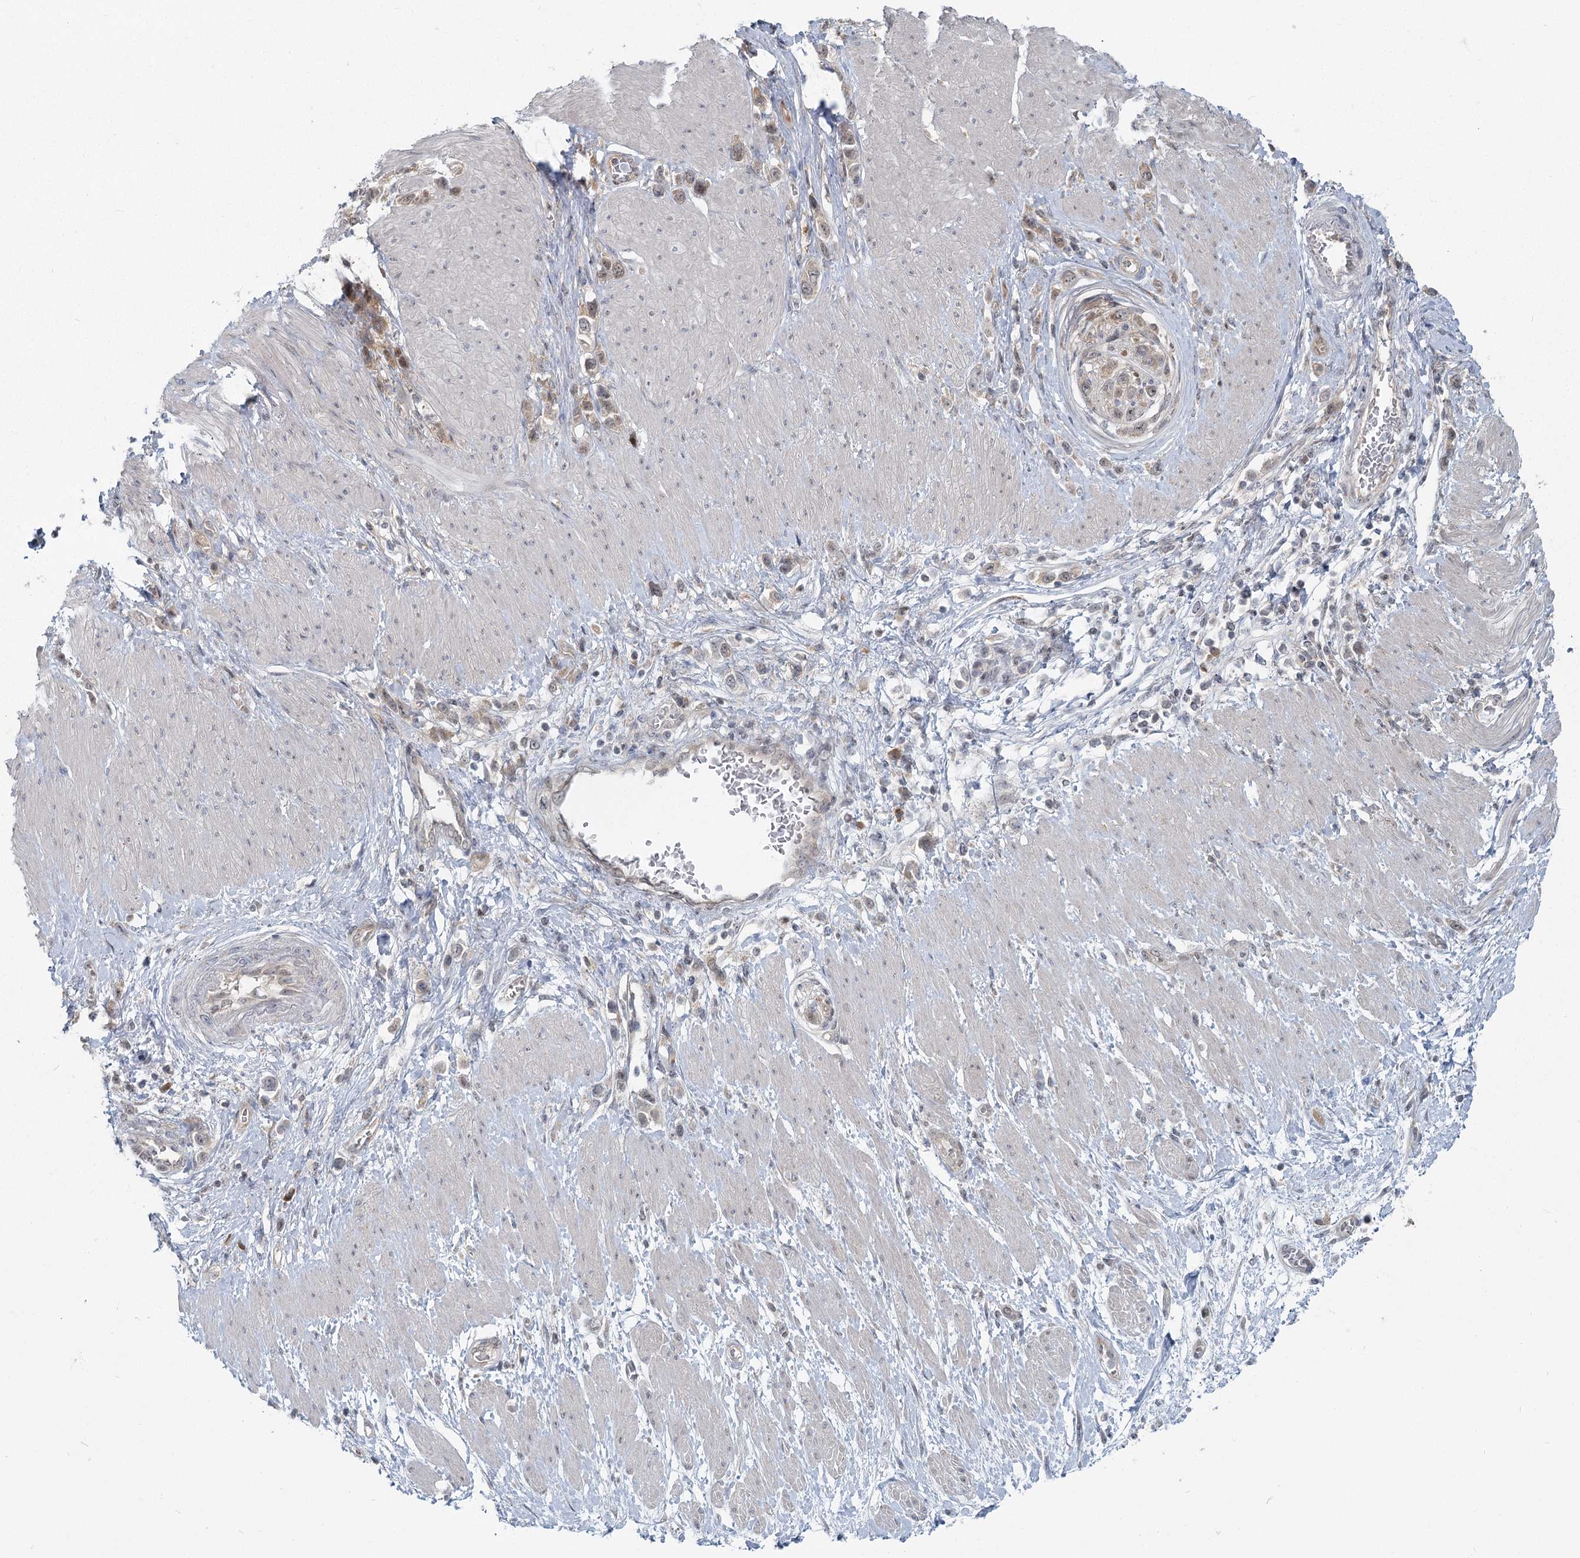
{"staining": {"intensity": "weak", "quantity": "25%-75%", "location": "nuclear"}, "tissue": "stomach cancer", "cell_type": "Tumor cells", "image_type": "cancer", "snomed": [{"axis": "morphology", "description": "Normal tissue, NOS"}, {"axis": "morphology", "description": "Adenocarcinoma, NOS"}, {"axis": "topography", "description": "Stomach, upper"}, {"axis": "topography", "description": "Stomach"}], "caption": "Stomach cancer stained with DAB immunohistochemistry displays low levels of weak nuclear staining in about 25%-75% of tumor cells.", "gene": "THNSL1", "patient": {"sex": "female", "age": 65}}